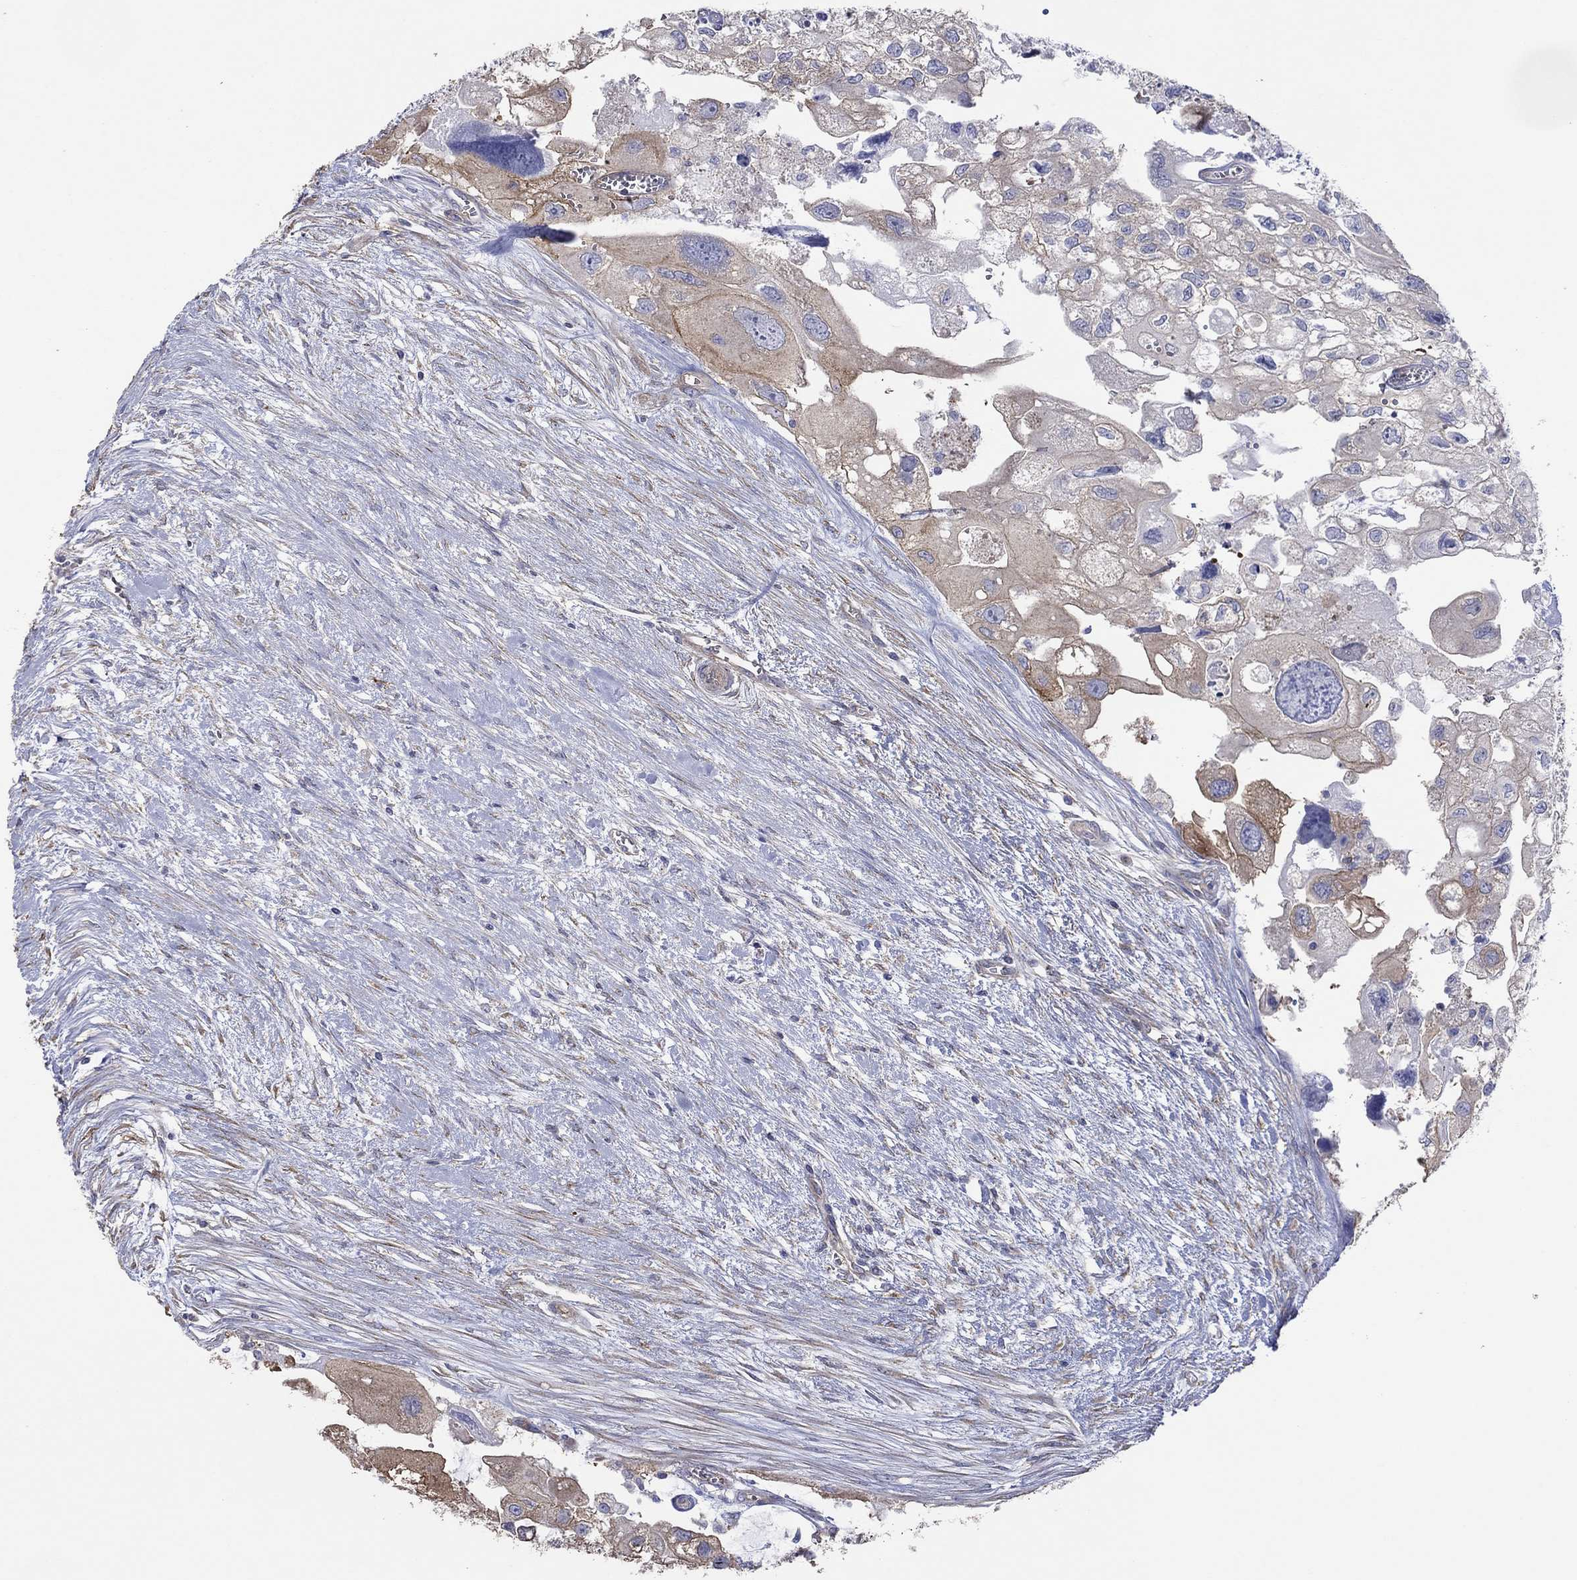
{"staining": {"intensity": "weak", "quantity": "<25%", "location": "cytoplasmic/membranous"}, "tissue": "urothelial cancer", "cell_type": "Tumor cells", "image_type": "cancer", "snomed": [{"axis": "morphology", "description": "Urothelial carcinoma, High grade"}, {"axis": "topography", "description": "Urinary bladder"}], "caption": "Immunohistochemistry (IHC) photomicrograph of human urothelial cancer stained for a protein (brown), which displays no staining in tumor cells.", "gene": "TPRN", "patient": {"sex": "male", "age": 59}}